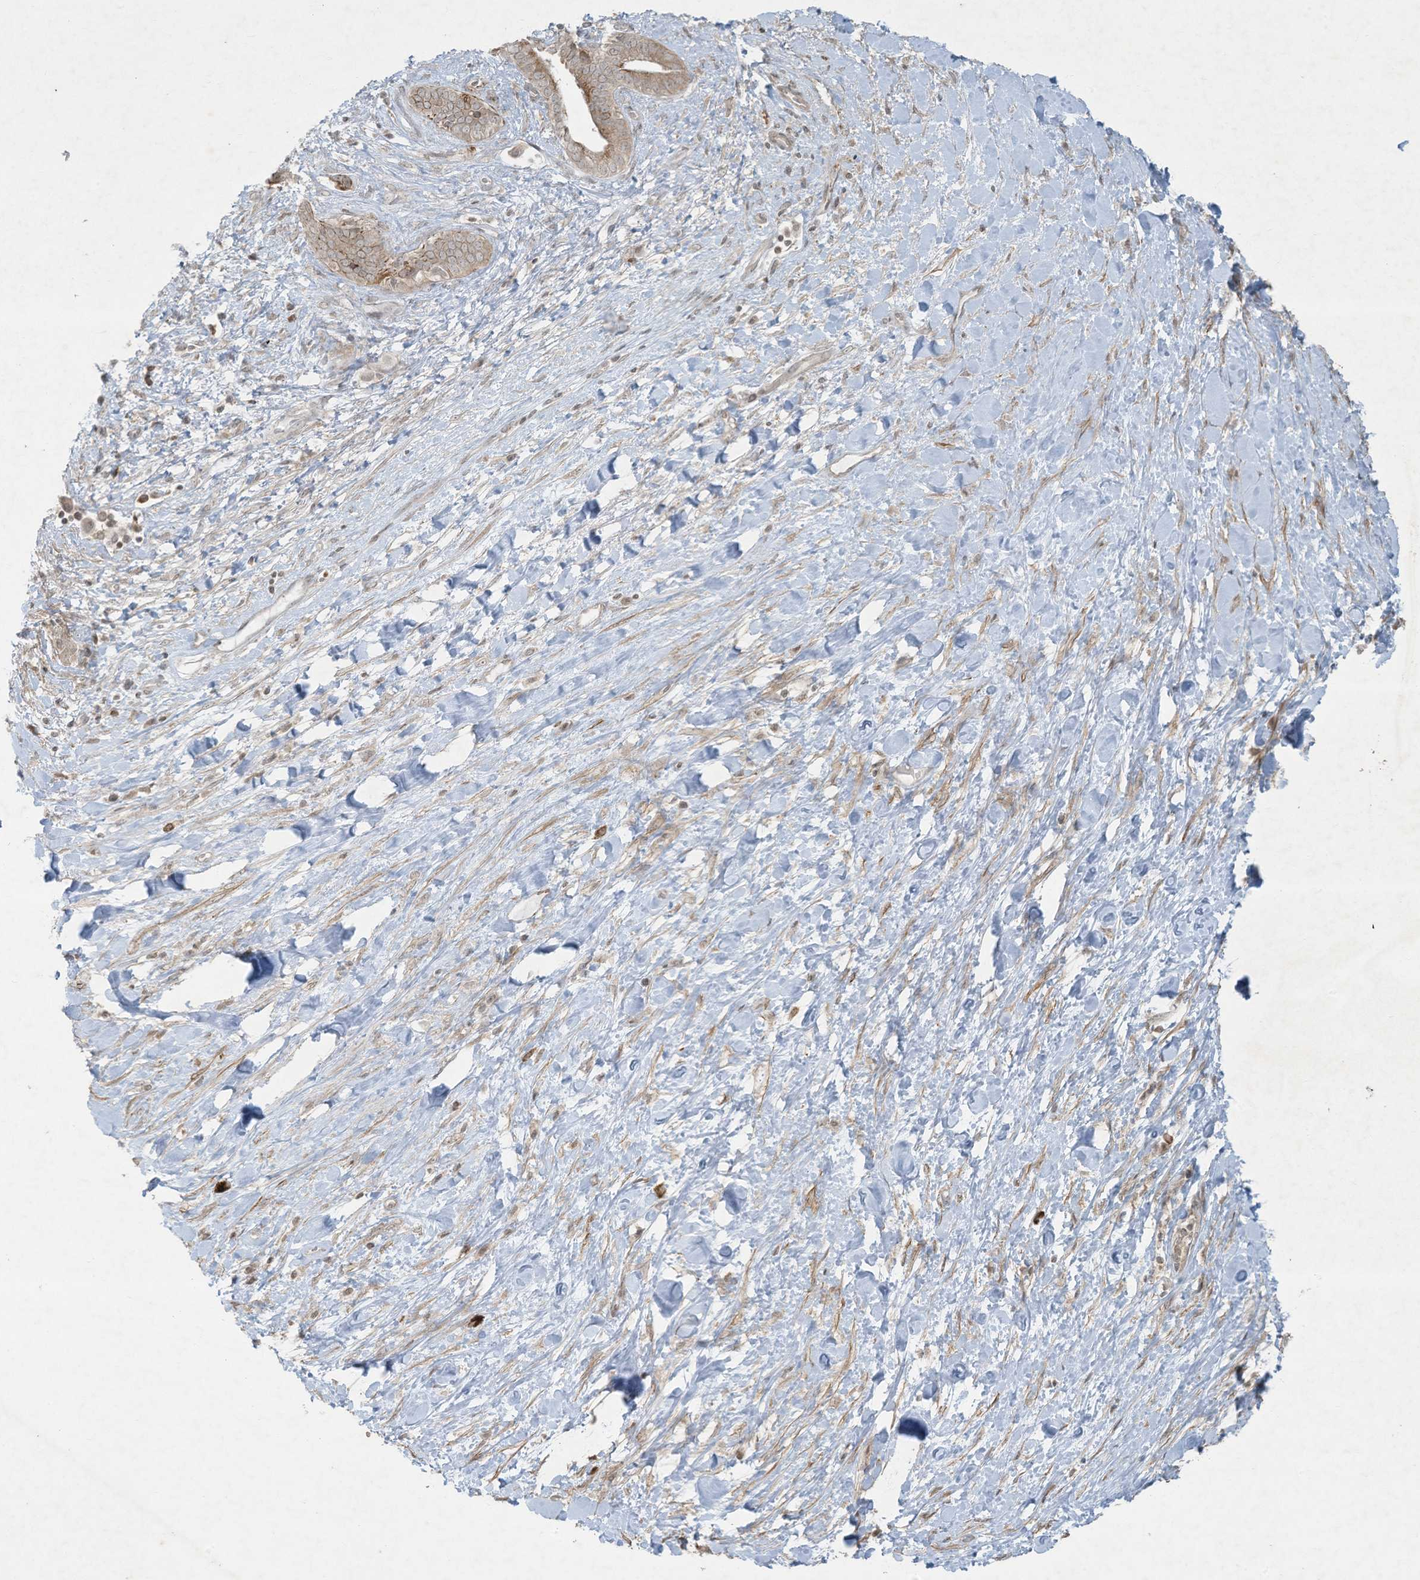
{"staining": {"intensity": "weak", "quantity": "25%-75%", "location": "cytoplasmic/membranous"}, "tissue": "liver cancer", "cell_type": "Tumor cells", "image_type": "cancer", "snomed": [{"axis": "morphology", "description": "Cholangiocarcinoma"}, {"axis": "topography", "description": "Liver"}], "caption": "IHC of human liver cancer (cholangiocarcinoma) displays low levels of weak cytoplasmic/membranous positivity in about 25%-75% of tumor cells.", "gene": "ZNF263", "patient": {"sex": "female", "age": 52}}